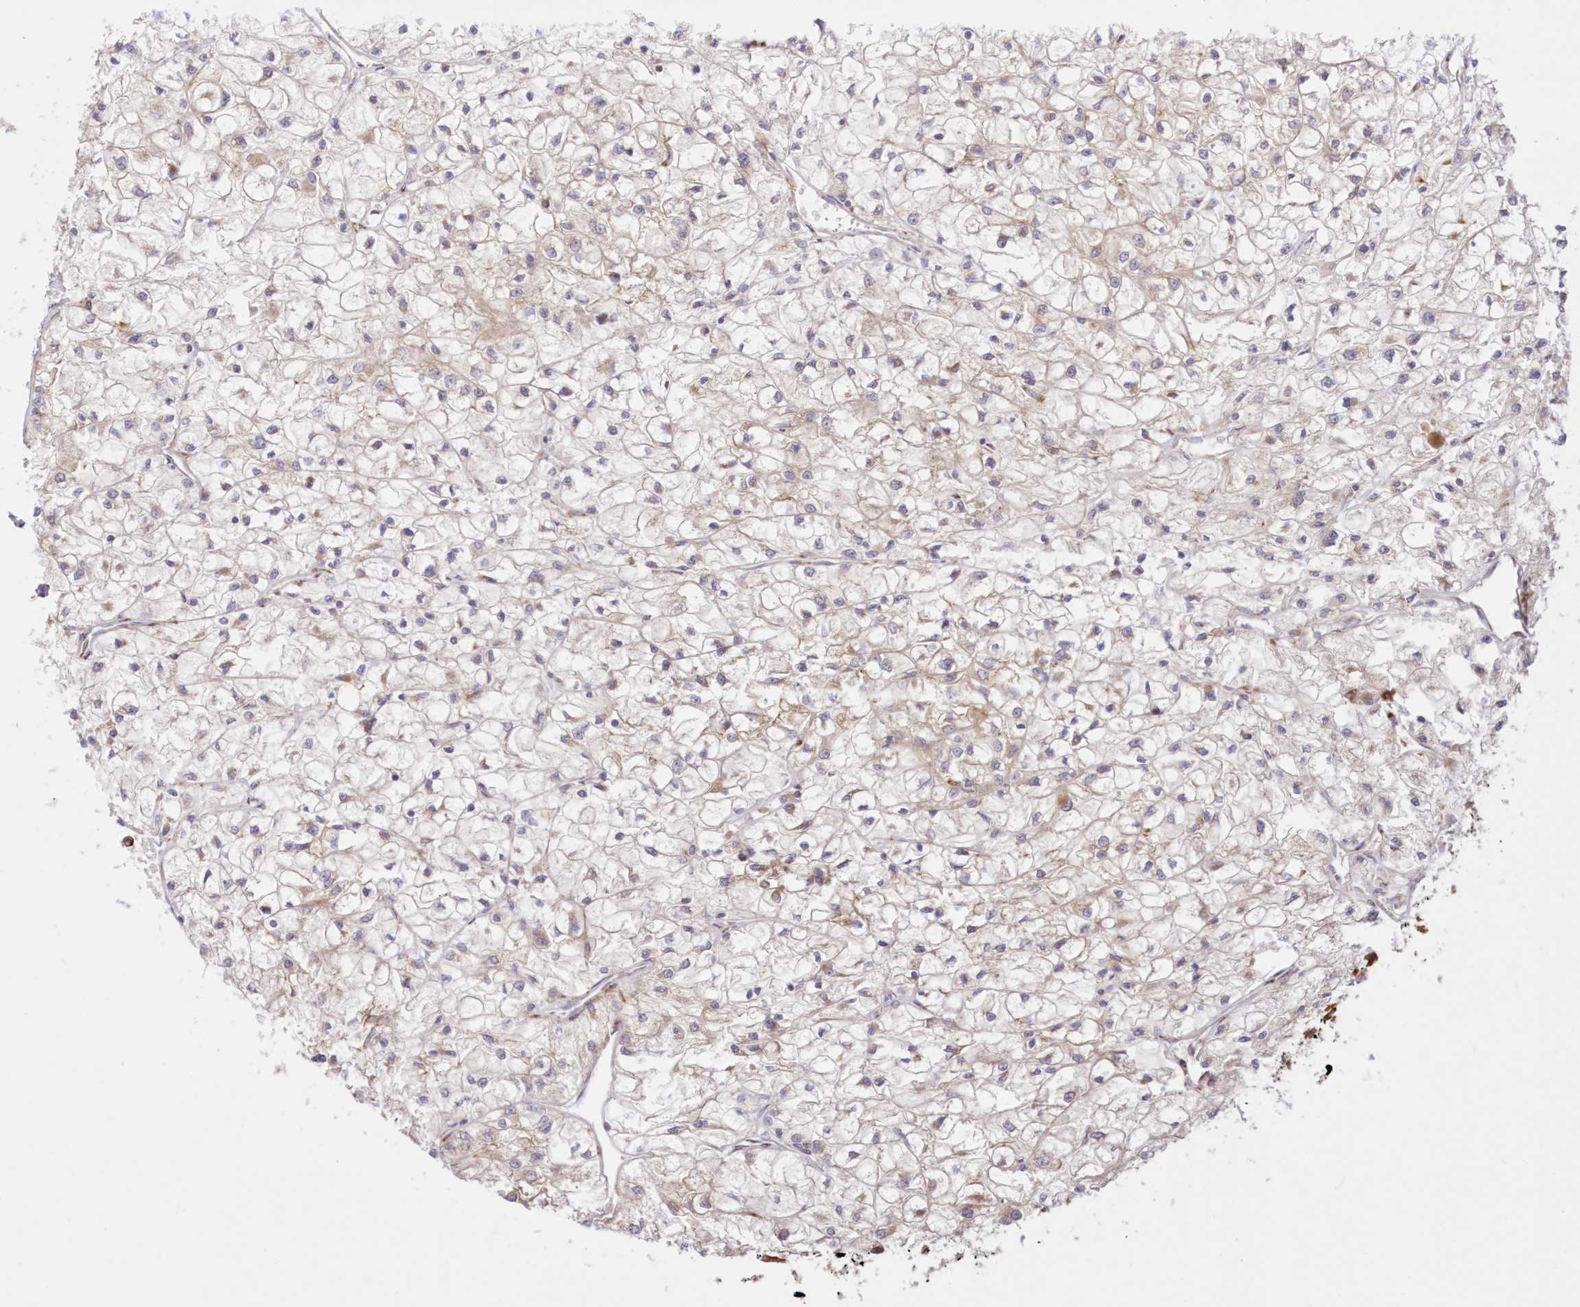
{"staining": {"intensity": "weak", "quantity": "<25%", "location": "cytoplasmic/membranous"}, "tissue": "renal cancer", "cell_type": "Tumor cells", "image_type": "cancer", "snomed": [{"axis": "morphology", "description": "Adenocarcinoma, NOS"}, {"axis": "topography", "description": "Kidney"}], "caption": "Tumor cells are negative for protein expression in human adenocarcinoma (renal). Brightfield microscopy of immunohistochemistry (IHC) stained with DAB (3,3'-diaminobenzidine) (brown) and hematoxylin (blue), captured at high magnification.", "gene": "ABCC3", "patient": {"sex": "male", "age": 80}}